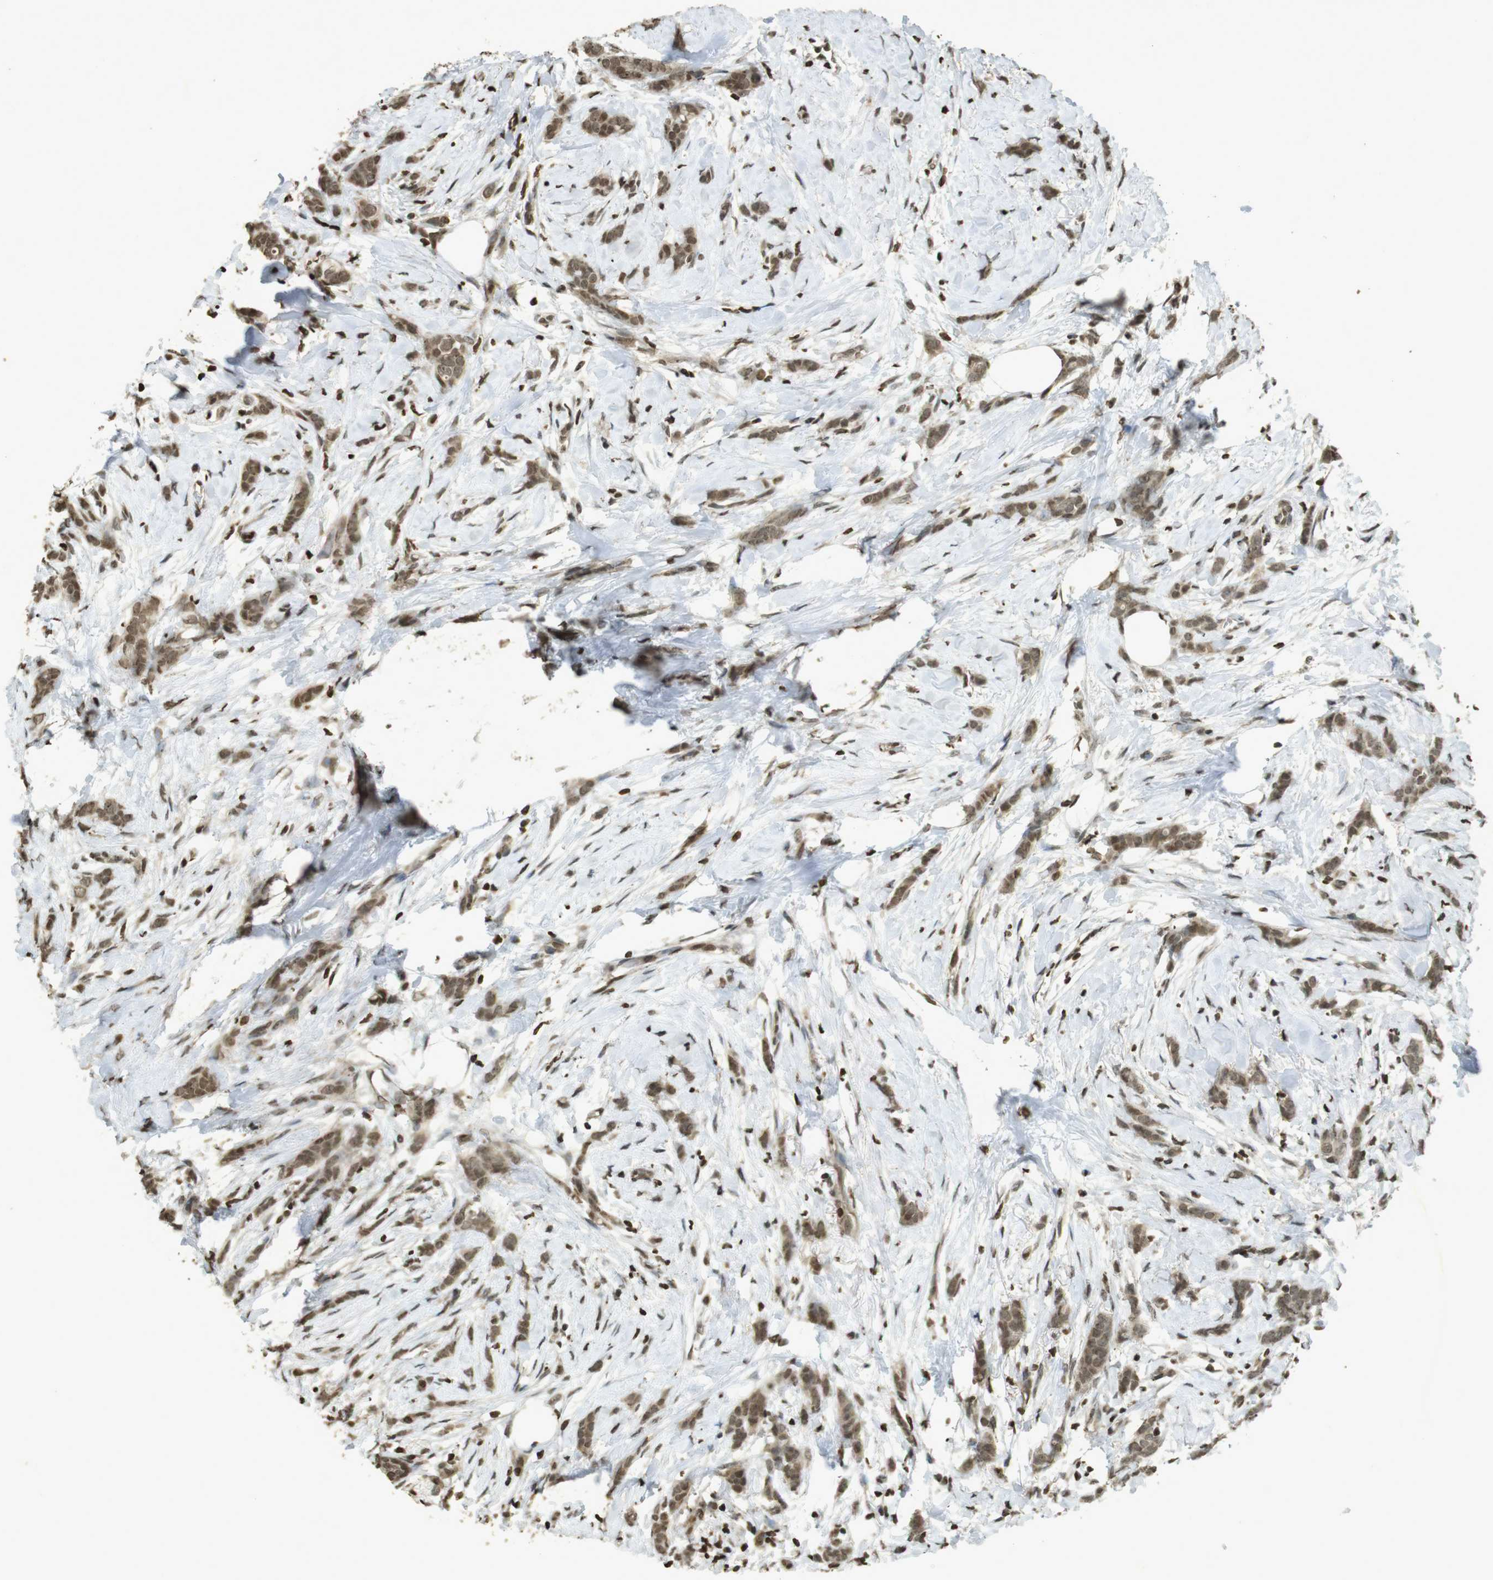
{"staining": {"intensity": "moderate", "quantity": ">75%", "location": "cytoplasmic/membranous,nuclear"}, "tissue": "breast cancer", "cell_type": "Tumor cells", "image_type": "cancer", "snomed": [{"axis": "morphology", "description": "Lobular carcinoma, in situ"}, {"axis": "morphology", "description": "Lobular carcinoma"}, {"axis": "topography", "description": "Breast"}], "caption": "This photomicrograph displays breast lobular carcinoma stained with IHC to label a protein in brown. The cytoplasmic/membranous and nuclear of tumor cells show moderate positivity for the protein. Nuclei are counter-stained blue.", "gene": "ORC4", "patient": {"sex": "female", "age": 41}}